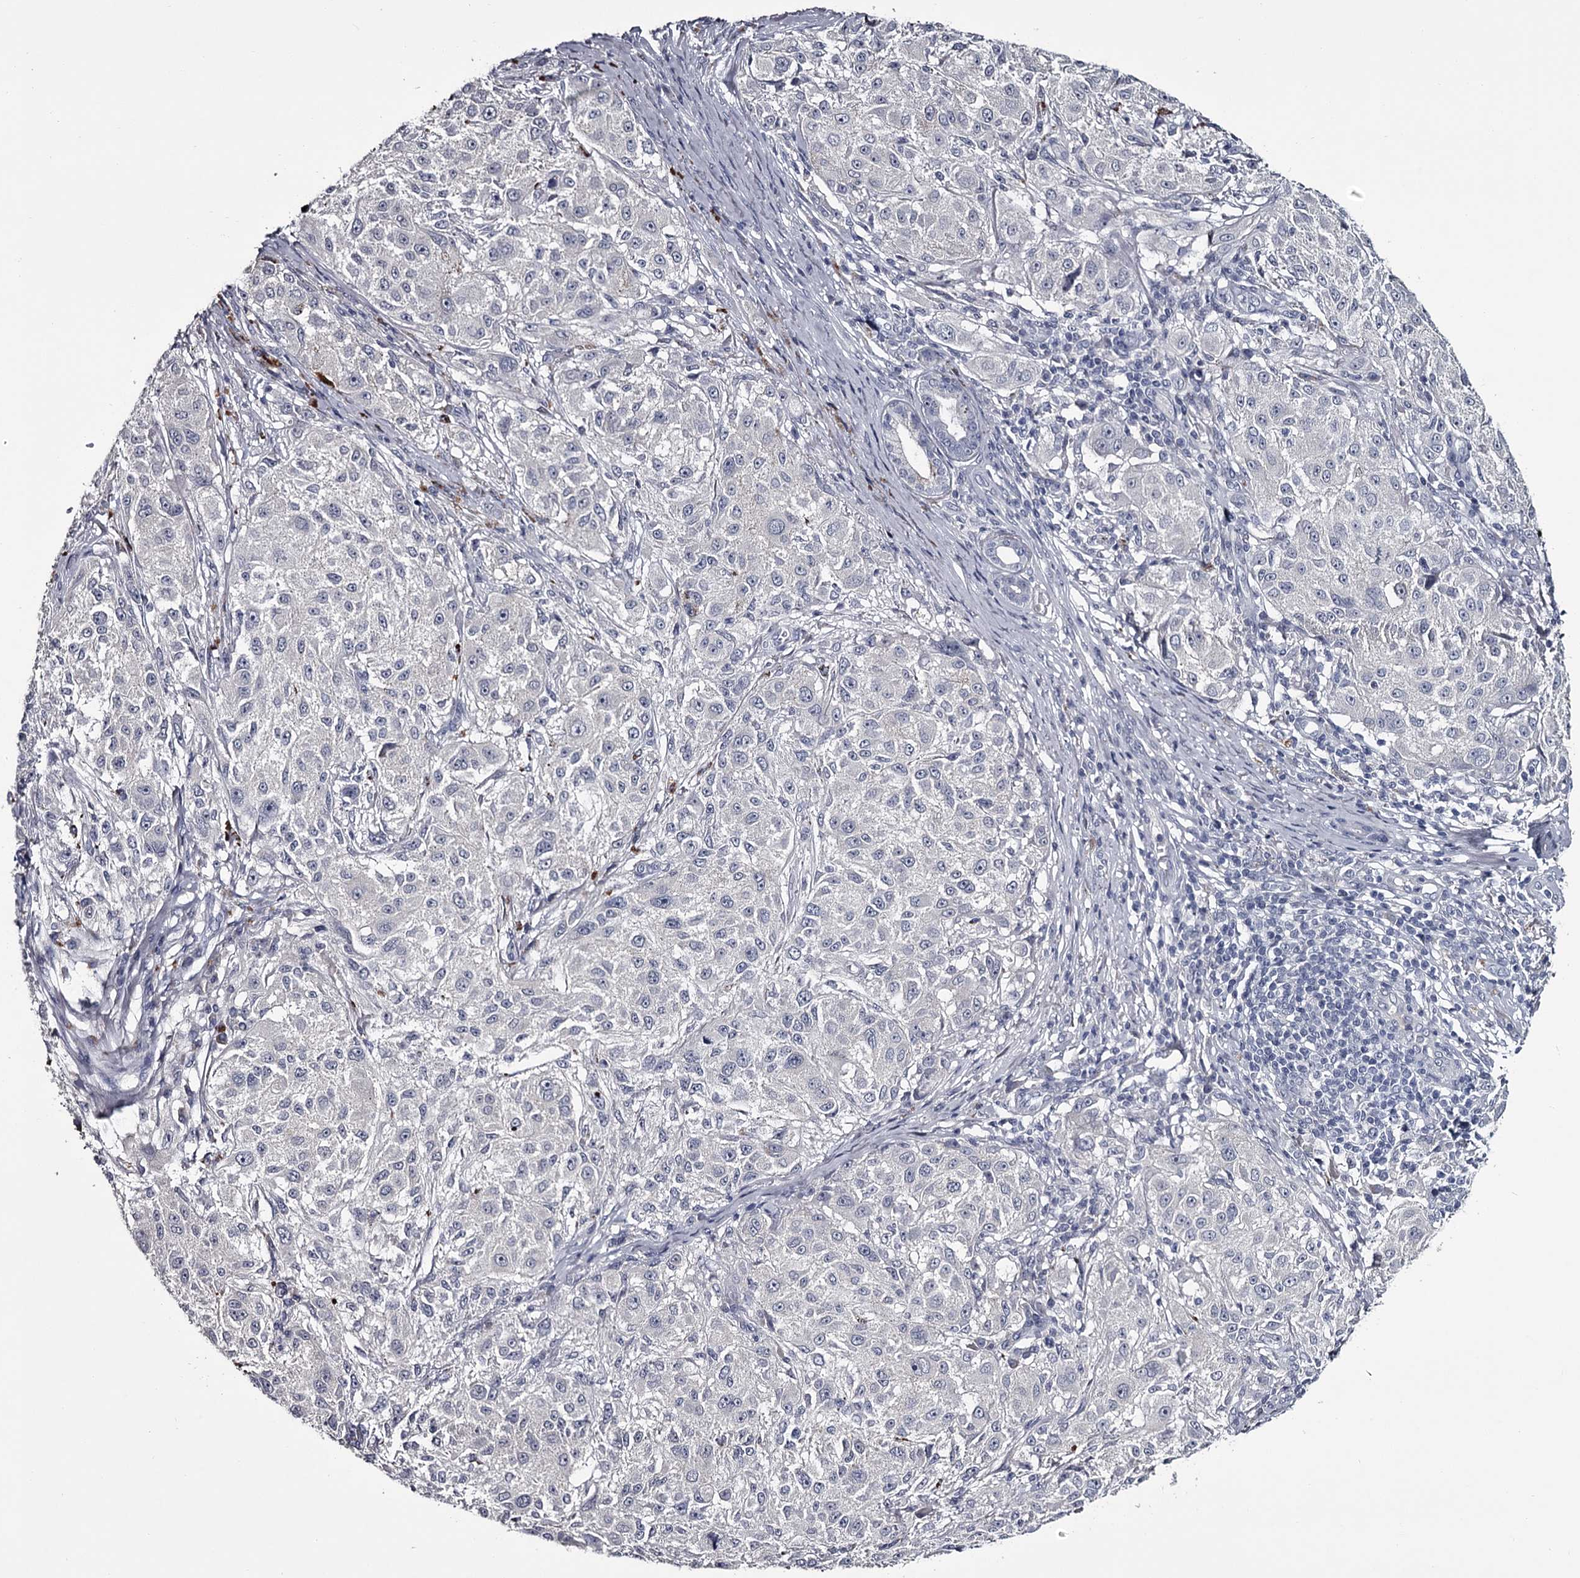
{"staining": {"intensity": "negative", "quantity": "none", "location": "none"}, "tissue": "melanoma", "cell_type": "Tumor cells", "image_type": "cancer", "snomed": [{"axis": "morphology", "description": "Necrosis, NOS"}, {"axis": "morphology", "description": "Malignant melanoma, NOS"}, {"axis": "topography", "description": "Skin"}], "caption": "Protein analysis of melanoma exhibits no significant staining in tumor cells.", "gene": "DAO", "patient": {"sex": "female", "age": 87}}